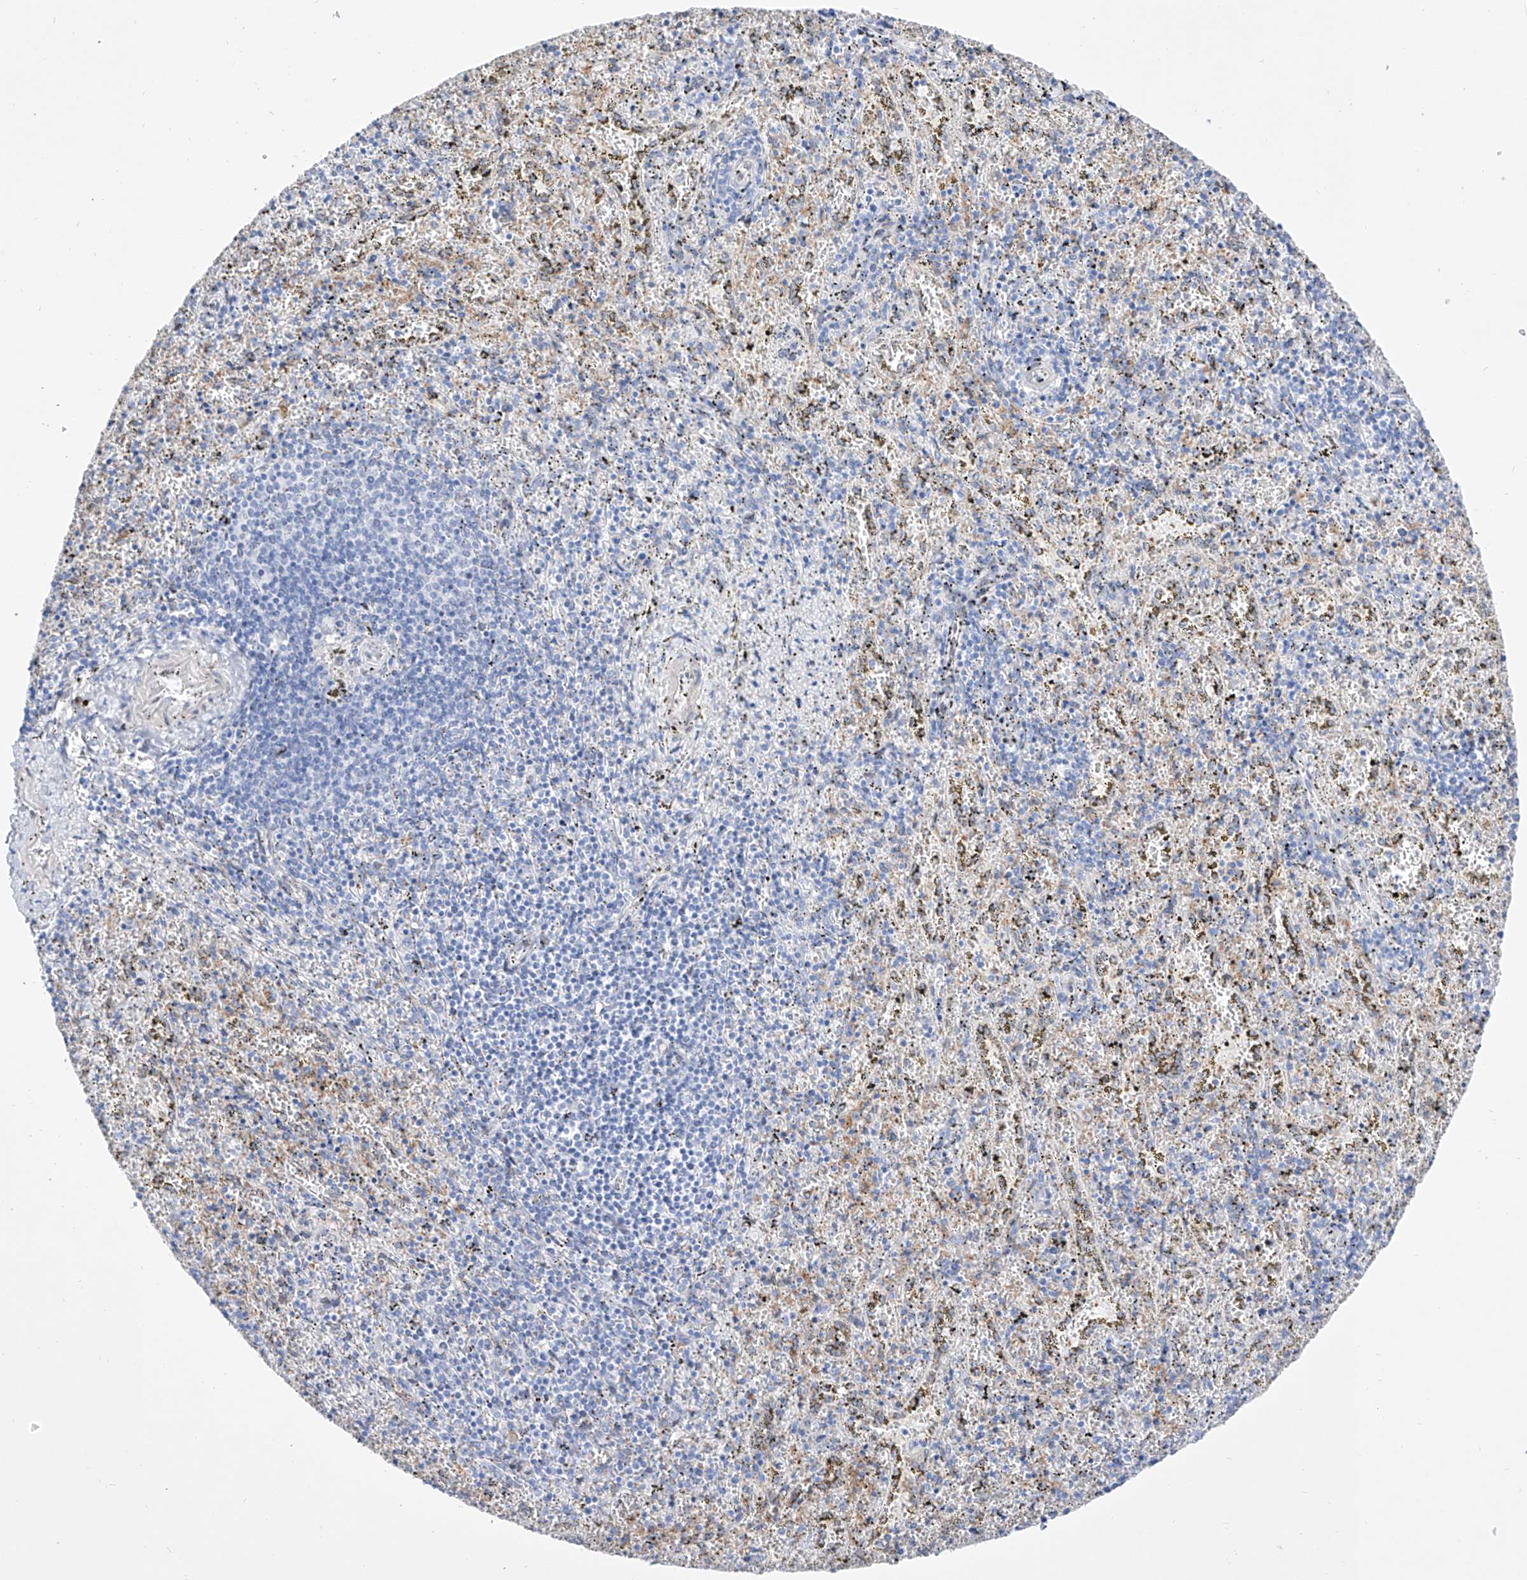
{"staining": {"intensity": "moderate", "quantity": "<25%", "location": "cytoplasmic/membranous"}, "tissue": "spleen", "cell_type": "Cells in red pulp", "image_type": "normal", "snomed": [{"axis": "morphology", "description": "Normal tissue, NOS"}, {"axis": "topography", "description": "Spleen"}], "caption": "Unremarkable spleen was stained to show a protein in brown. There is low levels of moderate cytoplasmic/membranous staining in approximately <25% of cells in red pulp. (Brightfield microscopy of DAB IHC at high magnification).", "gene": "LCLAT1", "patient": {"sex": "male", "age": 11}}